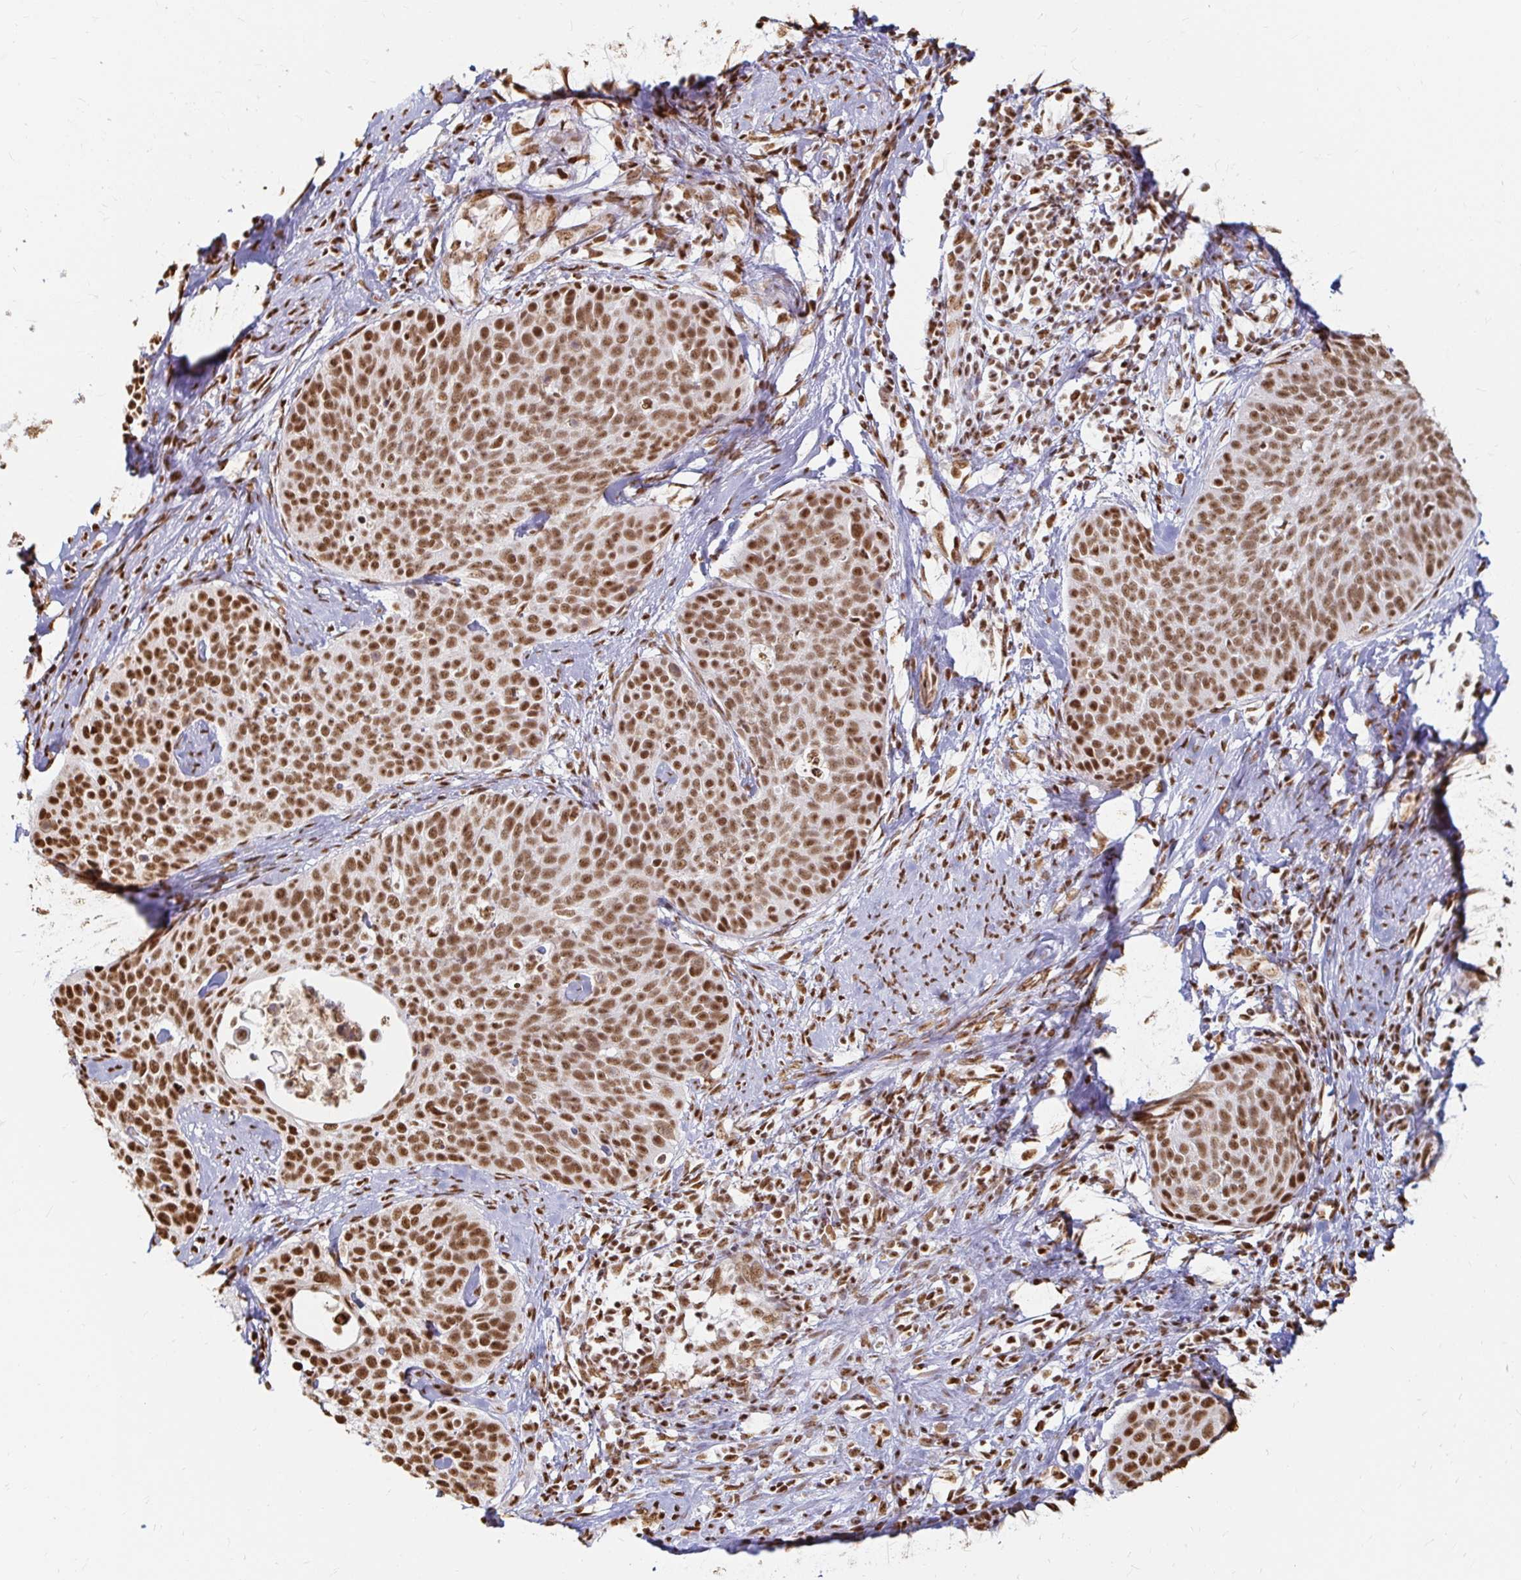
{"staining": {"intensity": "strong", "quantity": ">75%", "location": "nuclear"}, "tissue": "cervical cancer", "cell_type": "Tumor cells", "image_type": "cancer", "snomed": [{"axis": "morphology", "description": "Squamous cell carcinoma, NOS"}, {"axis": "topography", "description": "Cervix"}], "caption": "IHC staining of cervical cancer, which reveals high levels of strong nuclear staining in approximately >75% of tumor cells indicating strong nuclear protein positivity. The staining was performed using DAB (brown) for protein detection and nuclei were counterstained in hematoxylin (blue).", "gene": "HNRNPU", "patient": {"sex": "female", "age": 69}}